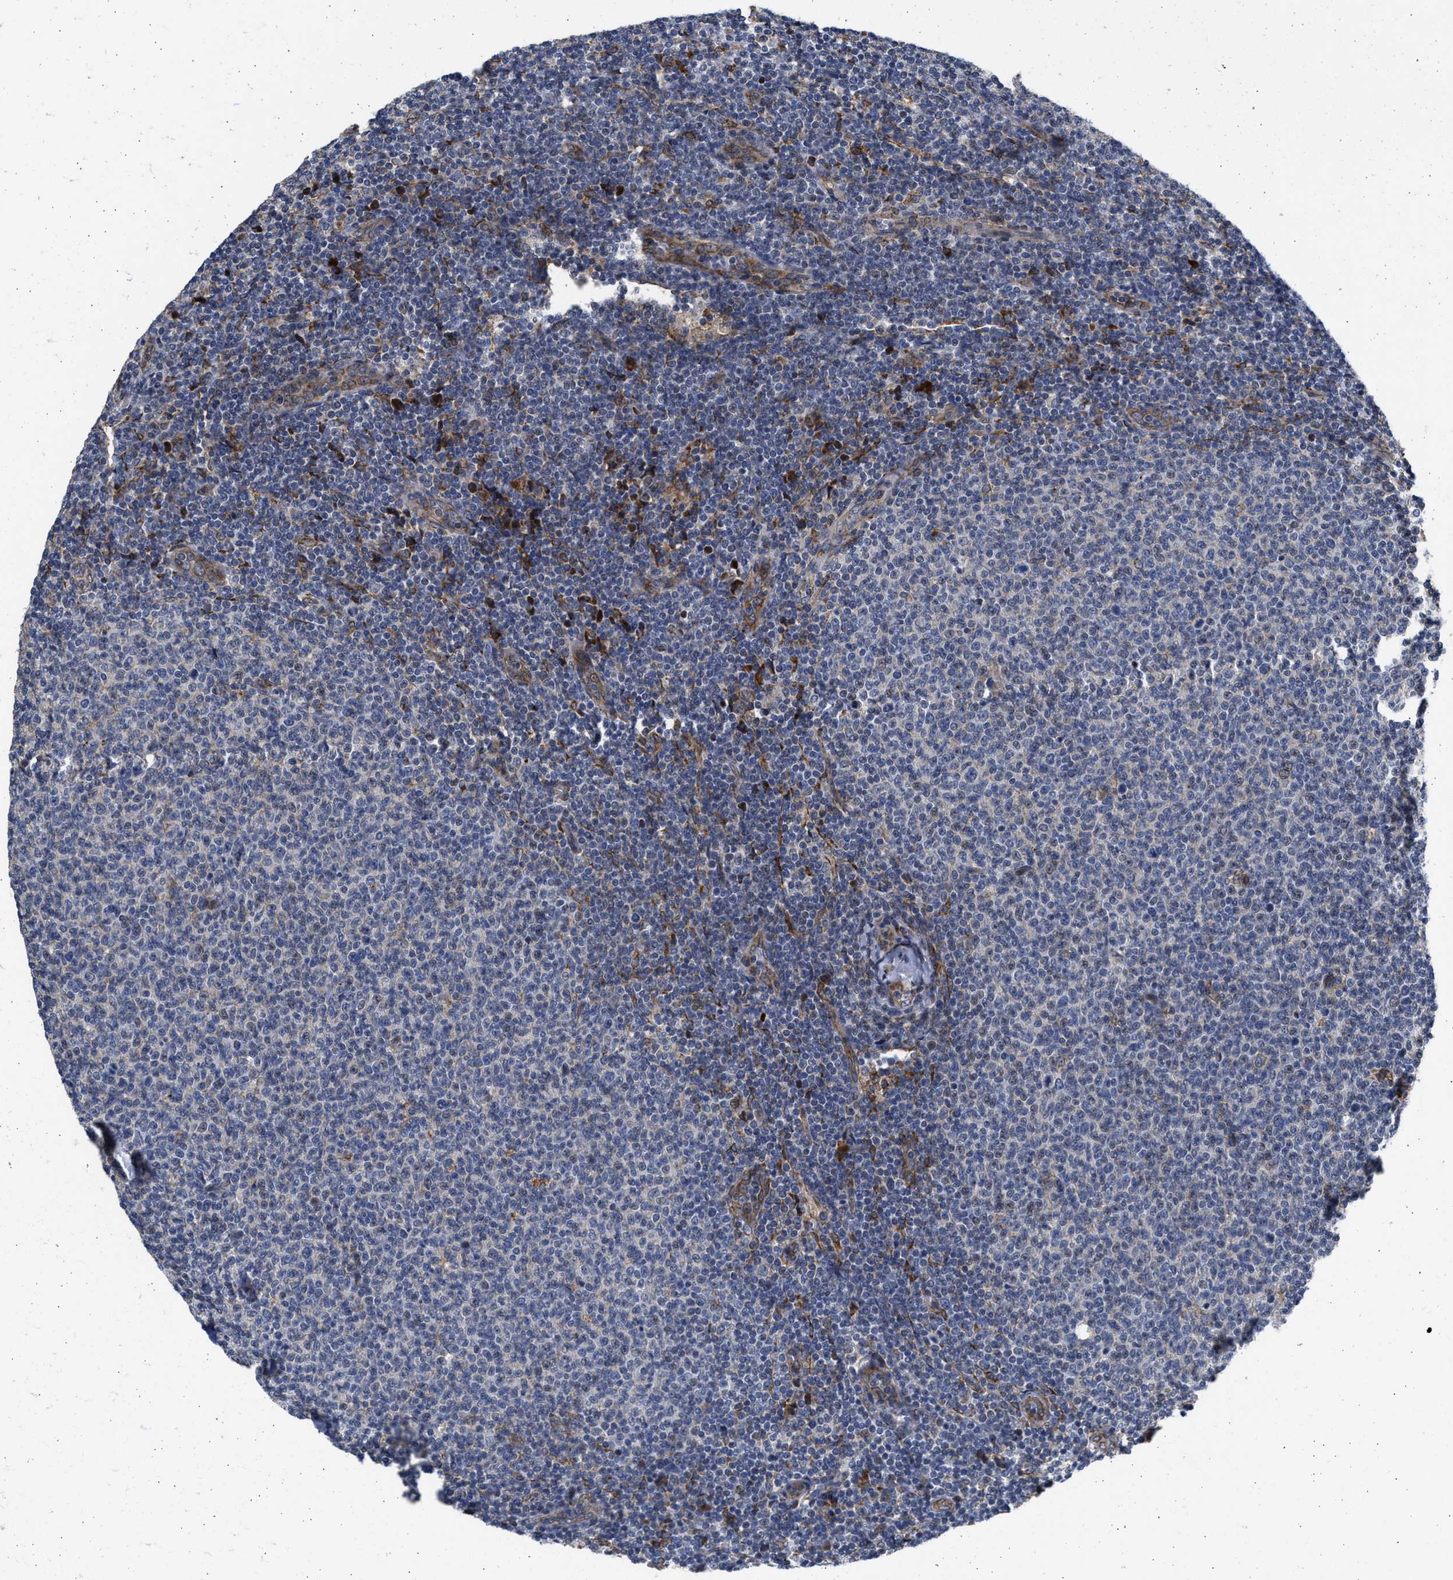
{"staining": {"intensity": "negative", "quantity": "none", "location": "none"}, "tissue": "lymphoma", "cell_type": "Tumor cells", "image_type": "cancer", "snomed": [{"axis": "morphology", "description": "Malignant lymphoma, non-Hodgkin's type, Low grade"}, {"axis": "topography", "description": "Lymph node"}], "caption": "Tumor cells show no significant expression in lymphoma.", "gene": "PLD2", "patient": {"sex": "male", "age": 66}}